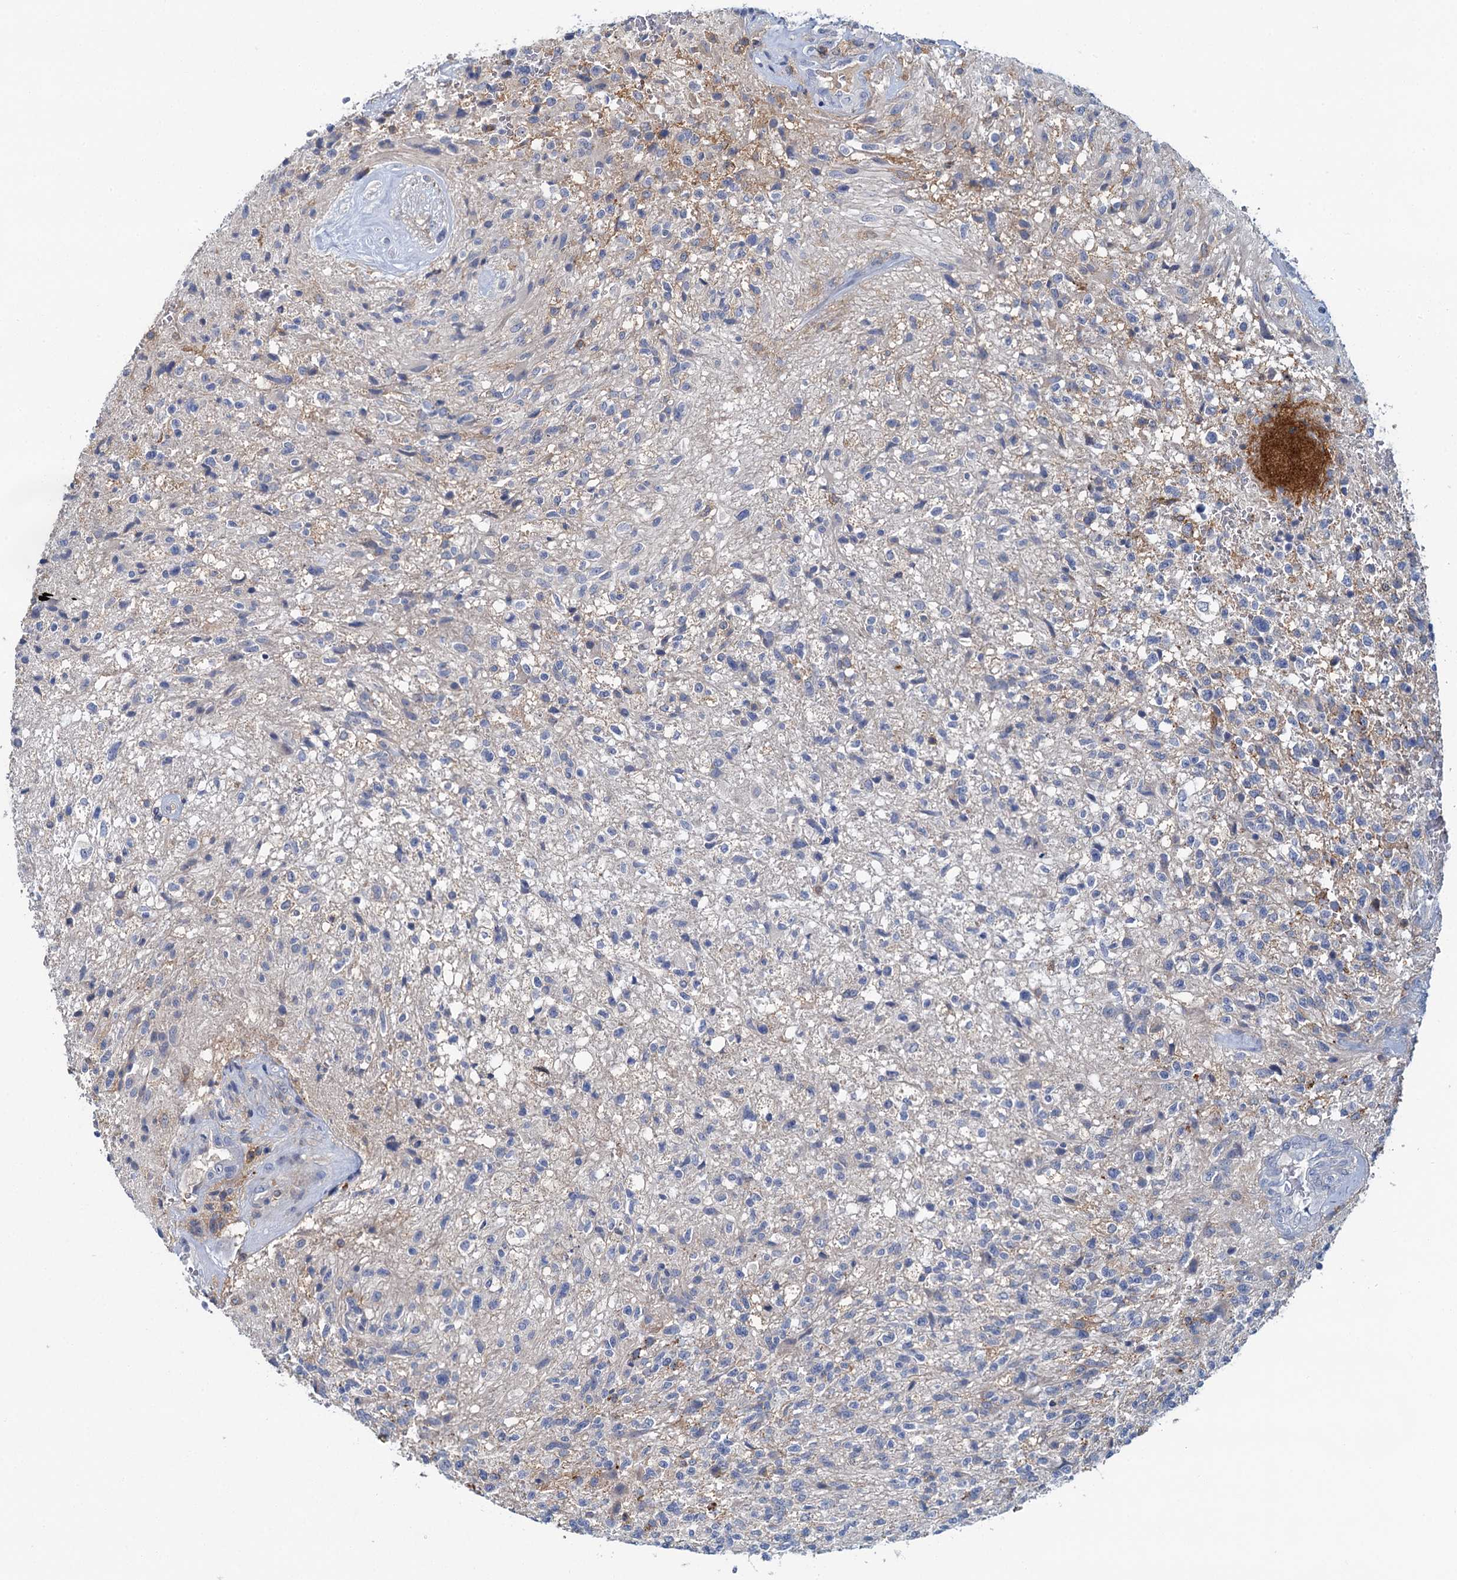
{"staining": {"intensity": "negative", "quantity": "none", "location": "none"}, "tissue": "glioma", "cell_type": "Tumor cells", "image_type": "cancer", "snomed": [{"axis": "morphology", "description": "Glioma, malignant, High grade"}, {"axis": "topography", "description": "Brain"}], "caption": "A micrograph of human glioma is negative for staining in tumor cells.", "gene": "FGFR2", "patient": {"sex": "male", "age": 56}}